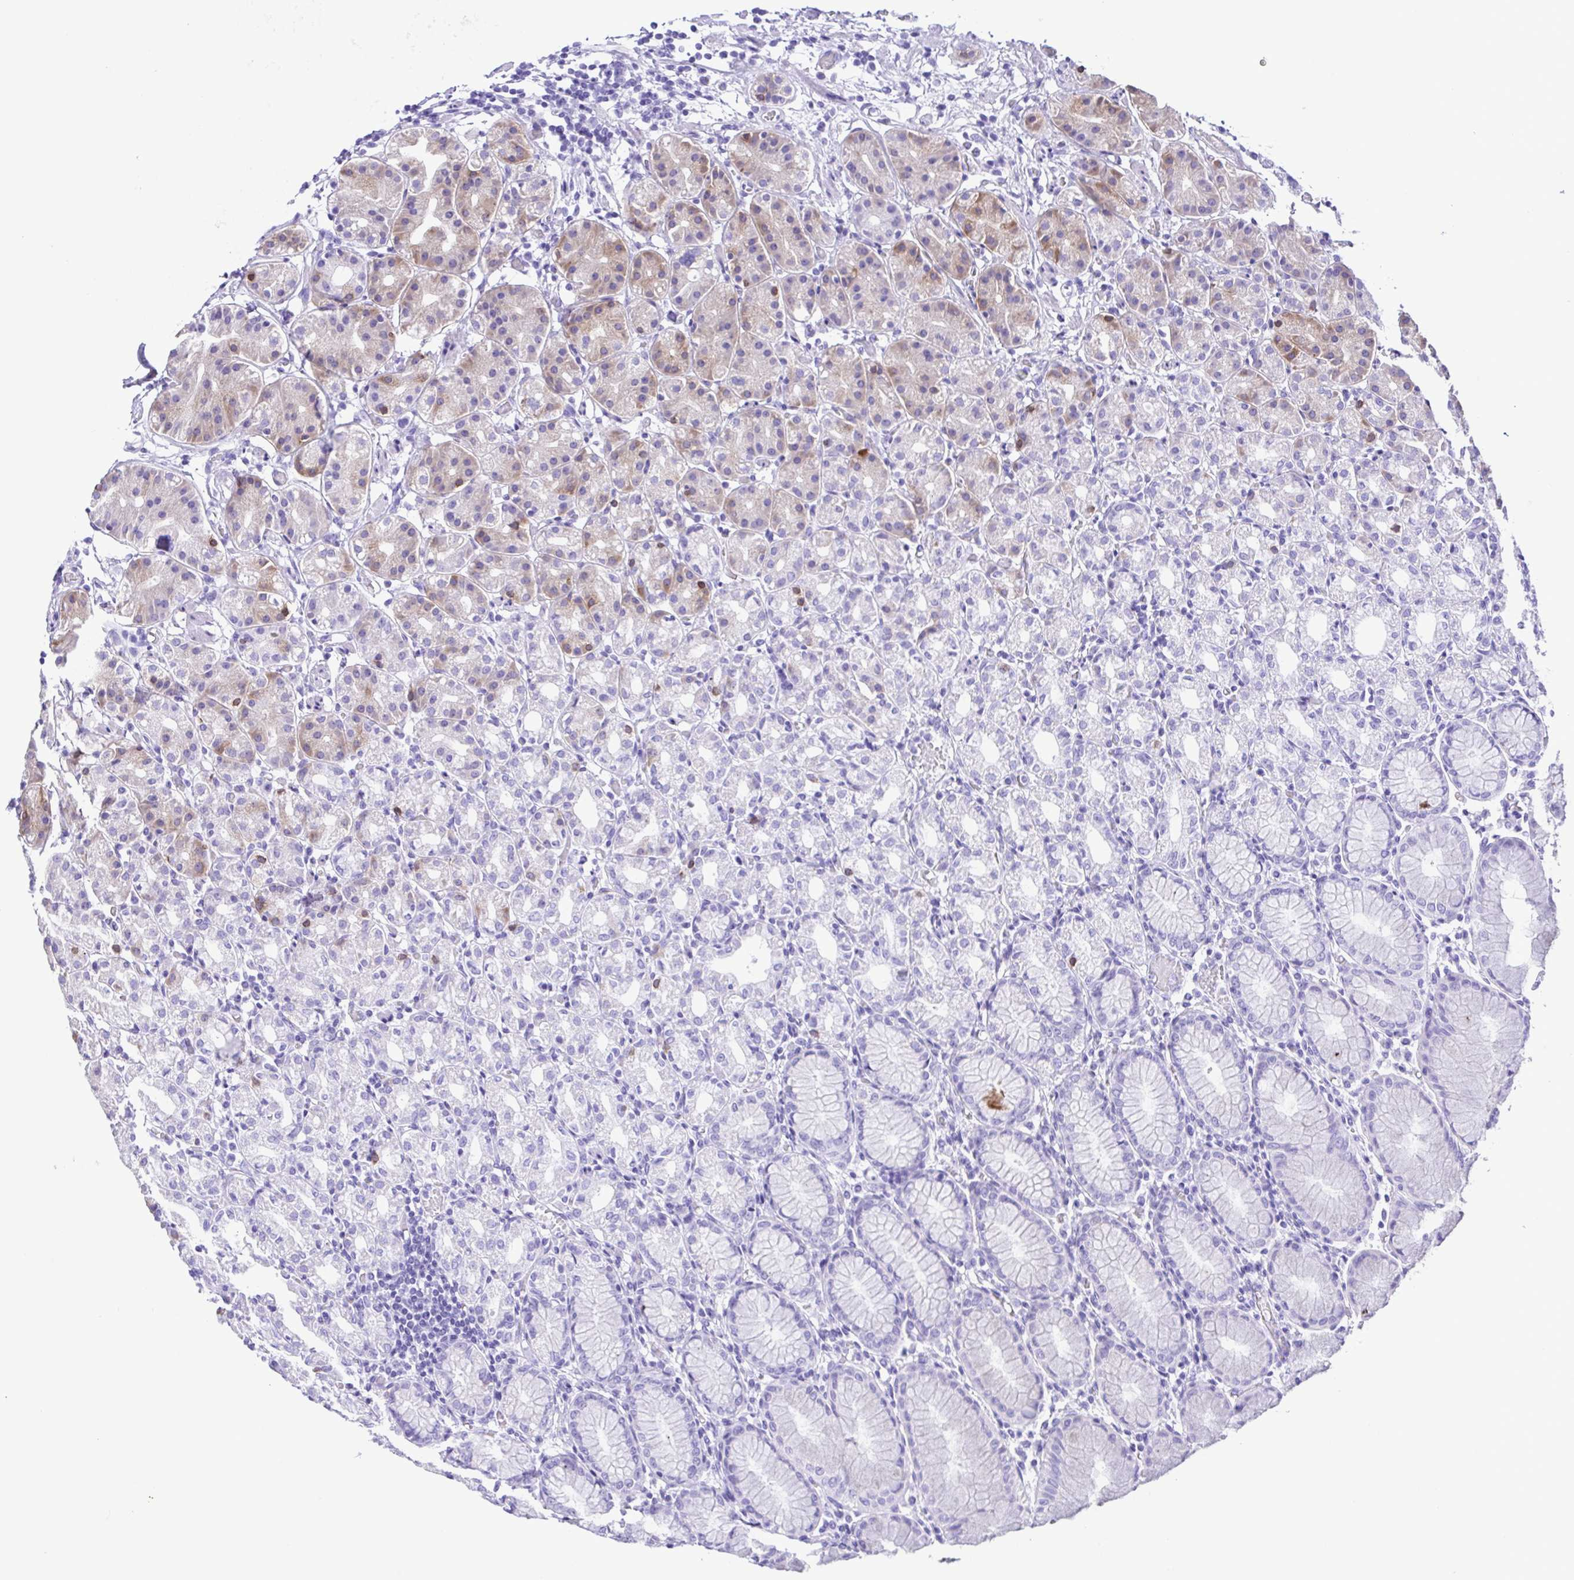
{"staining": {"intensity": "moderate", "quantity": "<25%", "location": "cytoplasmic/membranous"}, "tissue": "stomach", "cell_type": "Glandular cells", "image_type": "normal", "snomed": [{"axis": "morphology", "description": "Normal tissue, NOS"}, {"axis": "topography", "description": "Stomach"}], "caption": "Immunohistochemistry of normal stomach shows low levels of moderate cytoplasmic/membranous expression in about <25% of glandular cells.", "gene": "ERP27", "patient": {"sex": "female", "age": 57}}